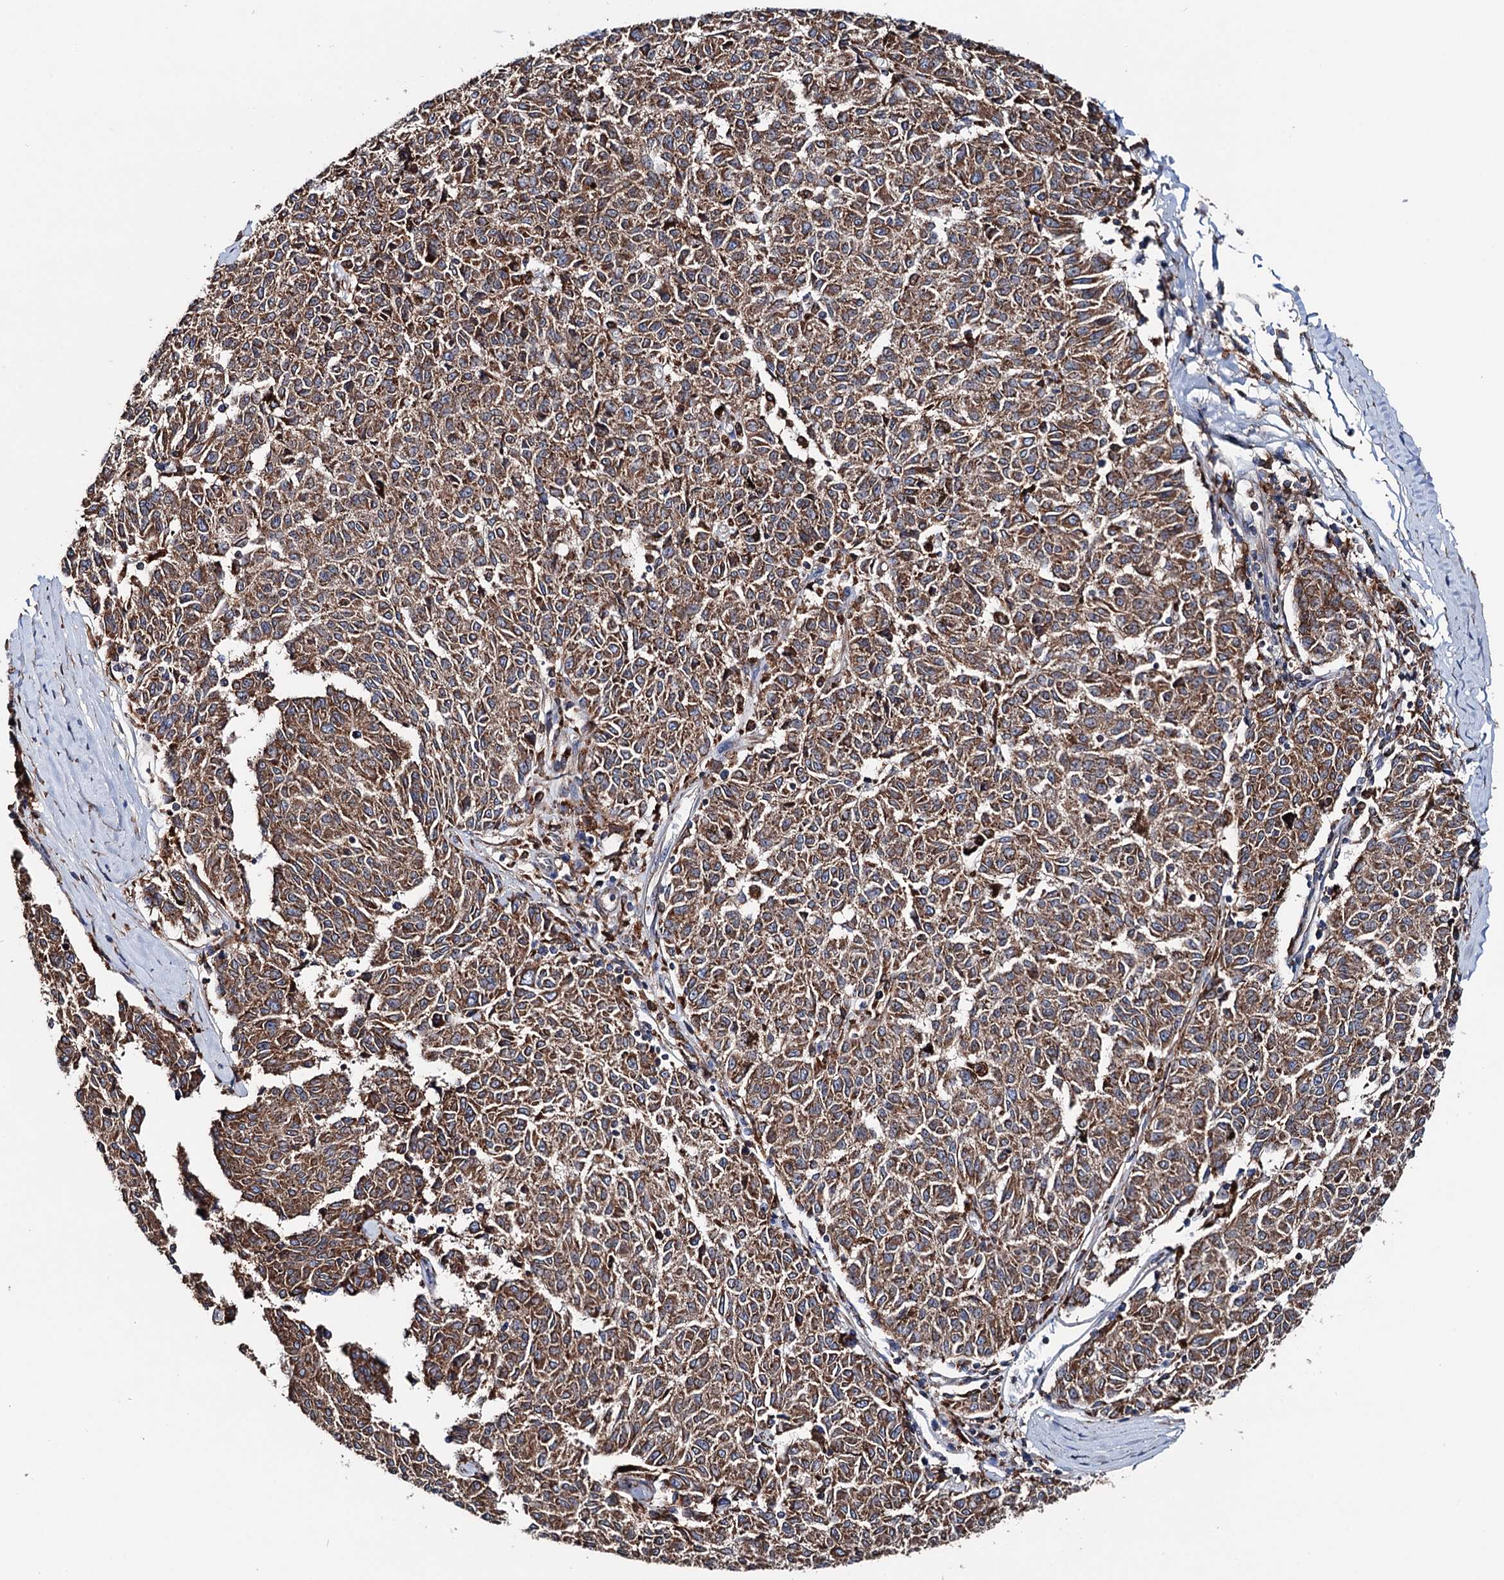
{"staining": {"intensity": "moderate", "quantity": ">75%", "location": "cytoplasmic/membranous"}, "tissue": "melanoma", "cell_type": "Tumor cells", "image_type": "cancer", "snomed": [{"axis": "morphology", "description": "Malignant melanoma, NOS"}, {"axis": "topography", "description": "Skin"}], "caption": "Protein staining demonstrates moderate cytoplasmic/membranous expression in approximately >75% of tumor cells in melanoma. Ihc stains the protein of interest in brown and the nuclei are stained blue.", "gene": "ERP29", "patient": {"sex": "female", "age": 72}}